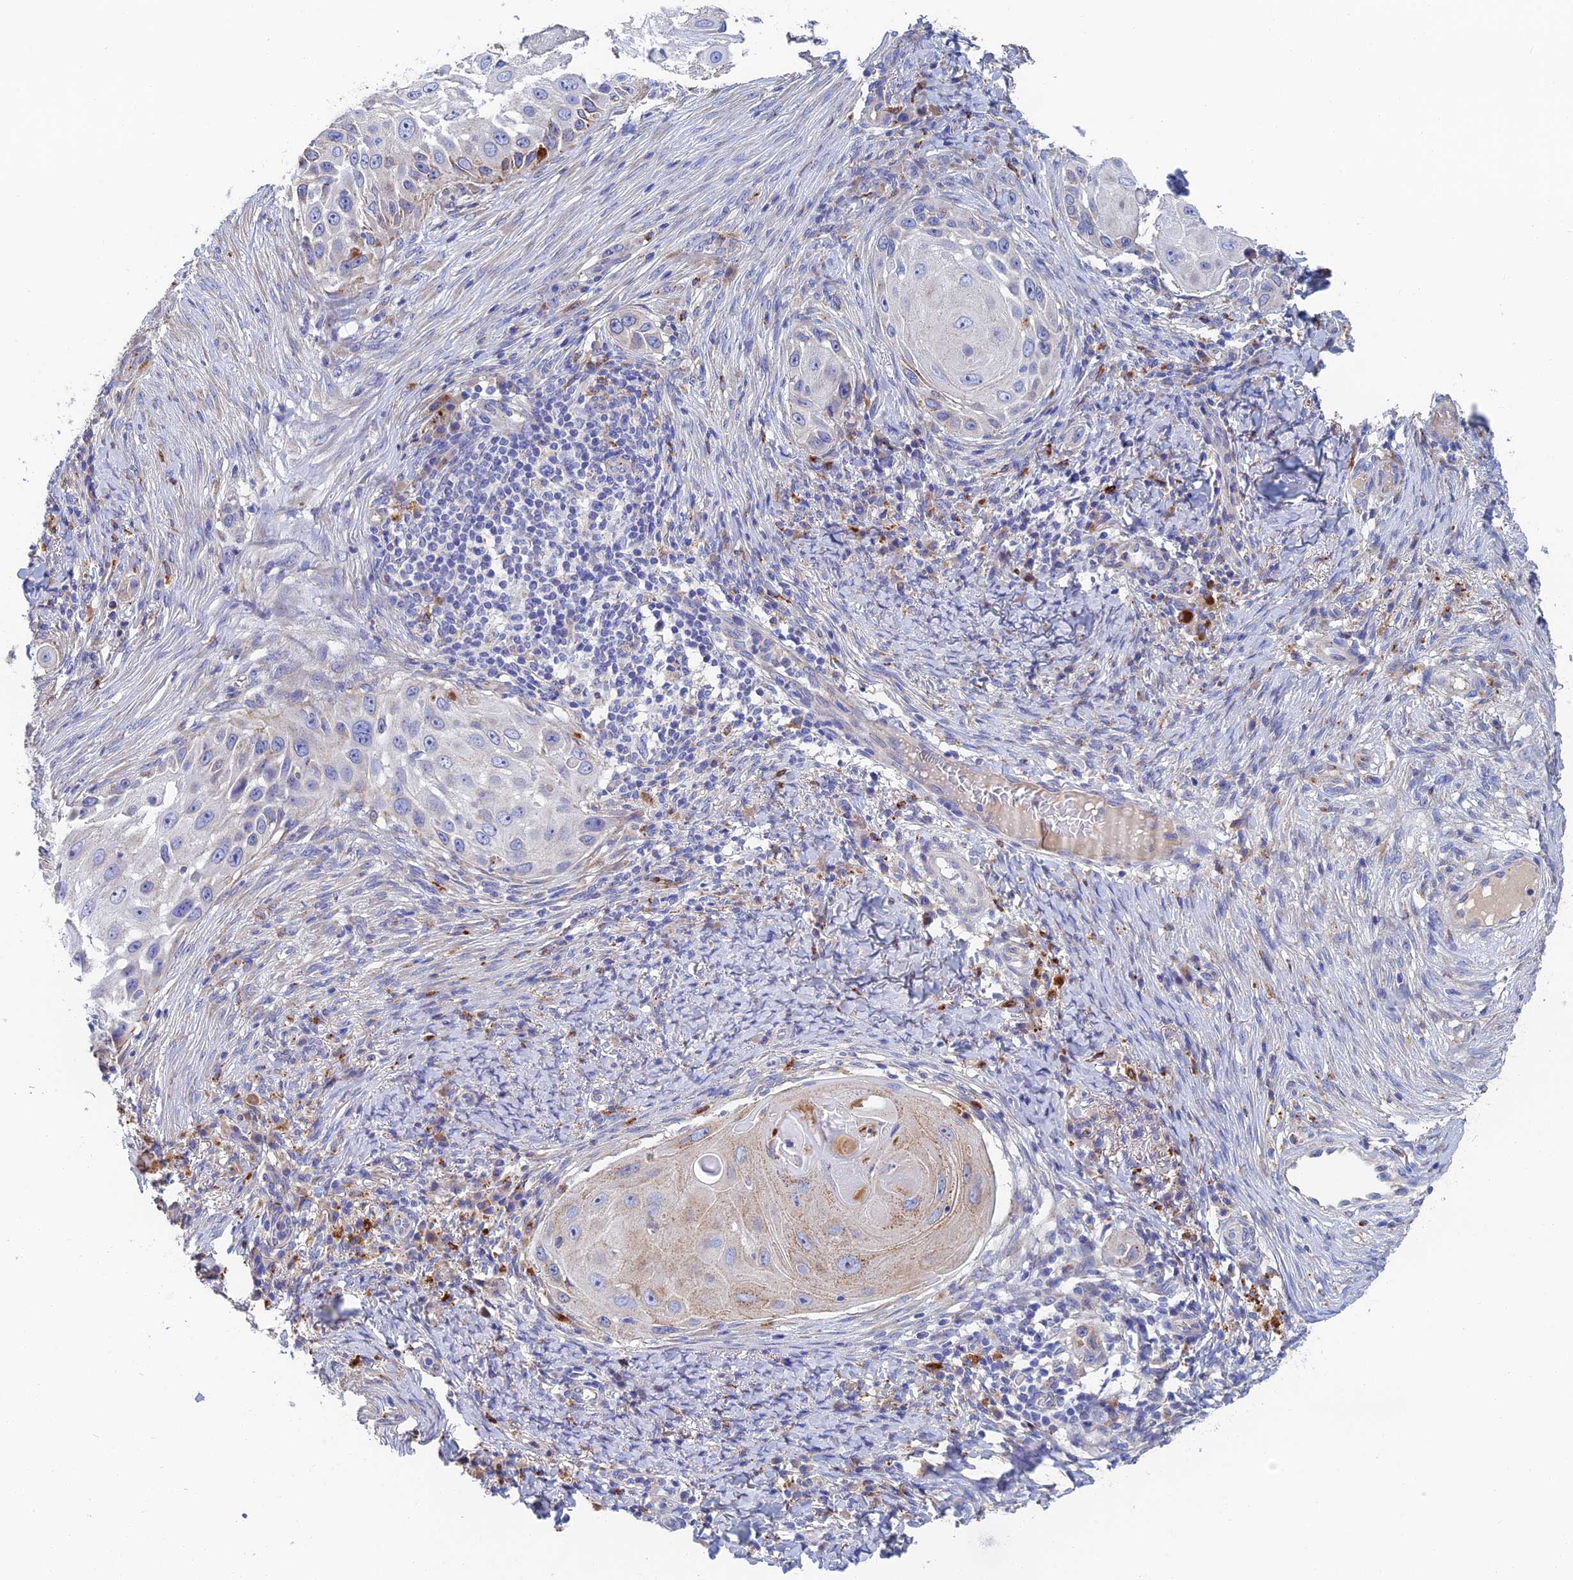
{"staining": {"intensity": "weak", "quantity": "<25%", "location": "cytoplasmic/membranous"}, "tissue": "skin cancer", "cell_type": "Tumor cells", "image_type": "cancer", "snomed": [{"axis": "morphology", "description": "Squamous cell carcinoma, NOS"}, {"axis": "topography", "description": "Skin"}], "caption": "This is an IHC histopathology image of human skin squamous cell carcinoma. There is no expression in tumor cells.", "gene": "RPGRIP1L", "patient": {"sex": "female", "age": 44}}